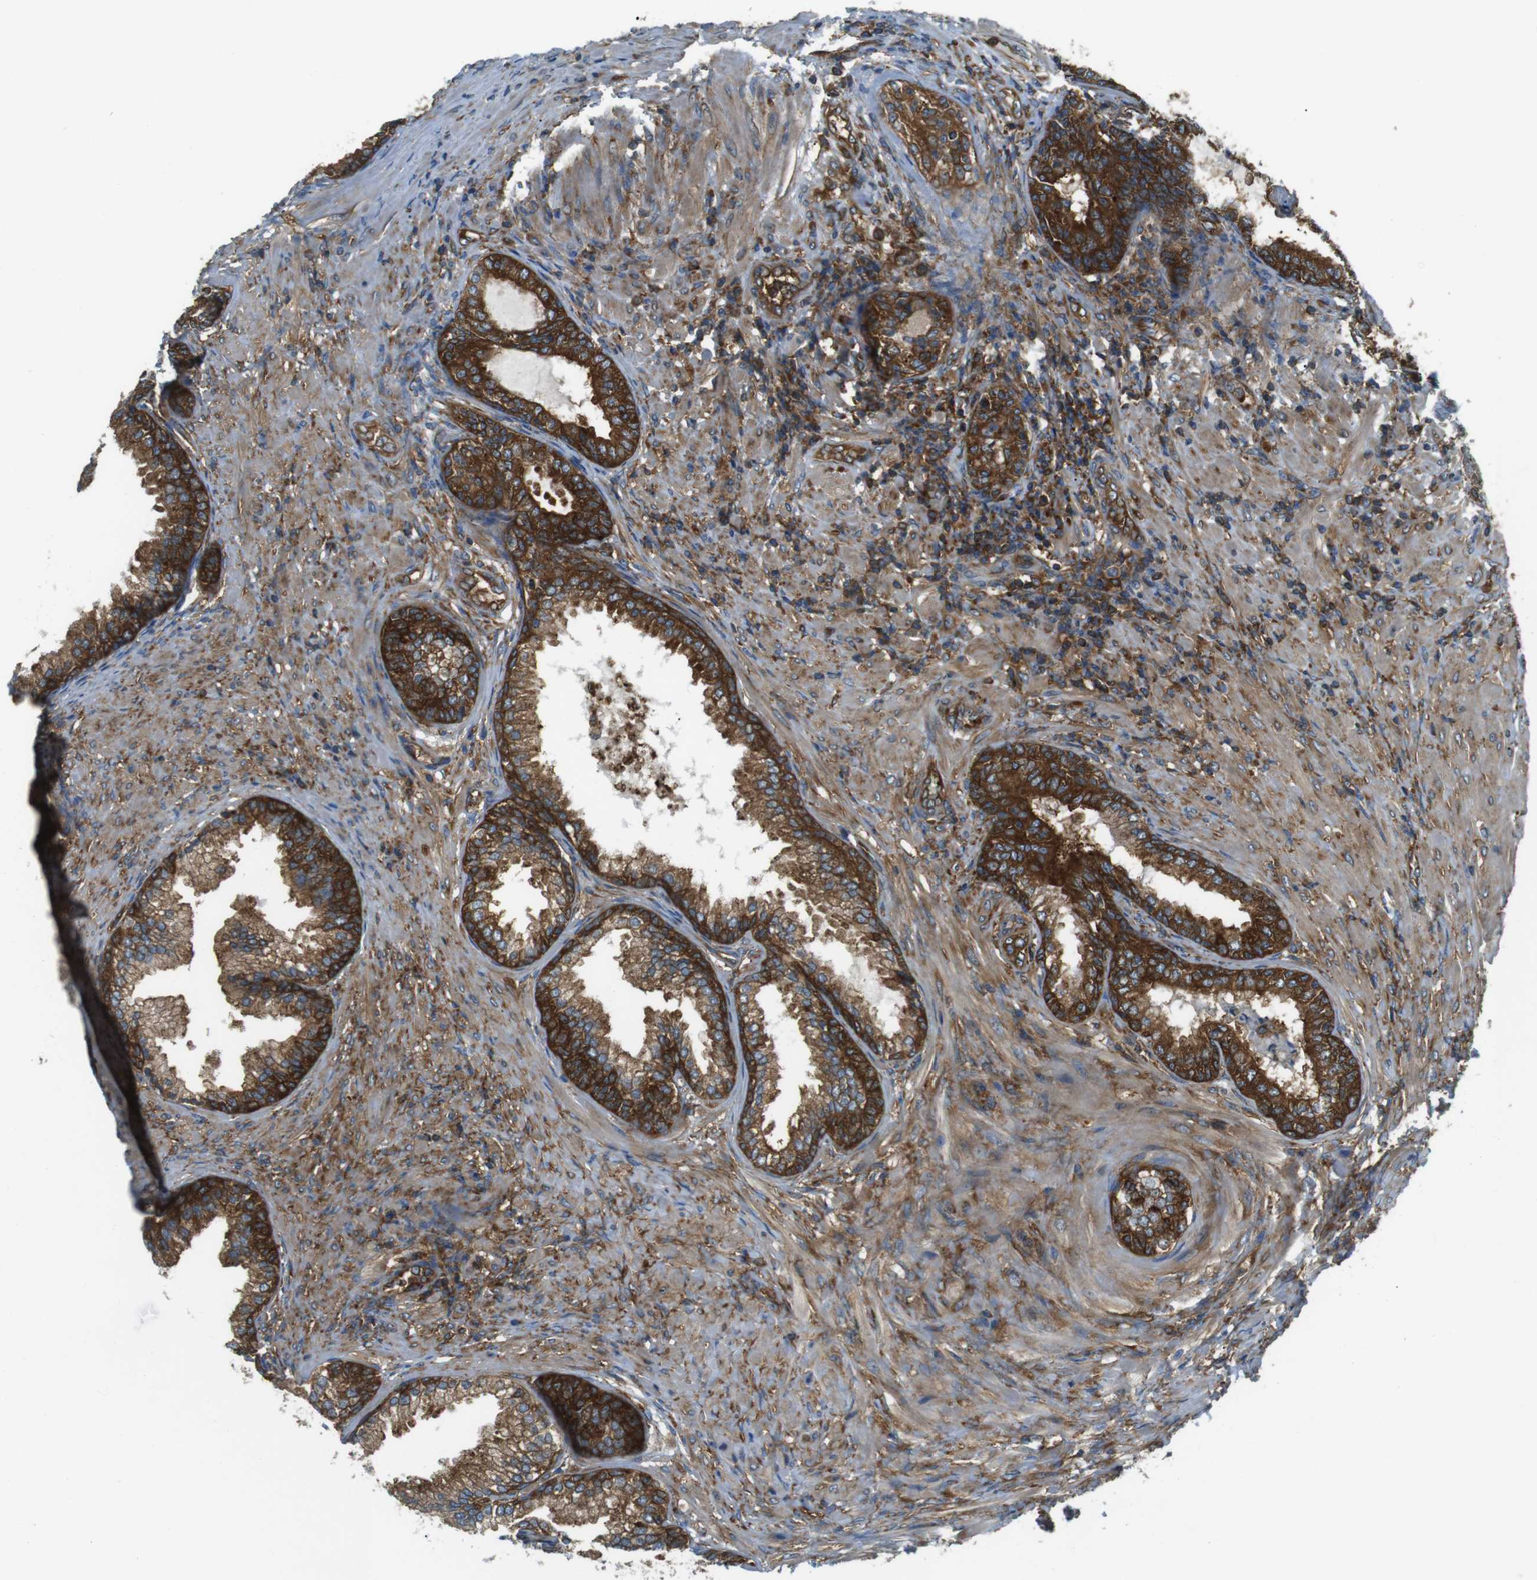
{"staining": {"intensity": "strong", "quantity": ">75%", "location": "cytoplasmic/membranous"}, "tissue": "prostate", "cell_type": "Glandular cells", "image_type": "normal", "snomed": [{"axis": "morphology", "description": "Normal tissue, NOS"}, {"axis": "topography", "description": "Prostate"}], "caption": "DAB immunohistochemical staining of unremarkable prostate exhibits strong cytoplasmic/membranous protein expression in about >75% of glandular cells.", "gene": "TSC1", "patient": {"sex": "male", "age": 76}}